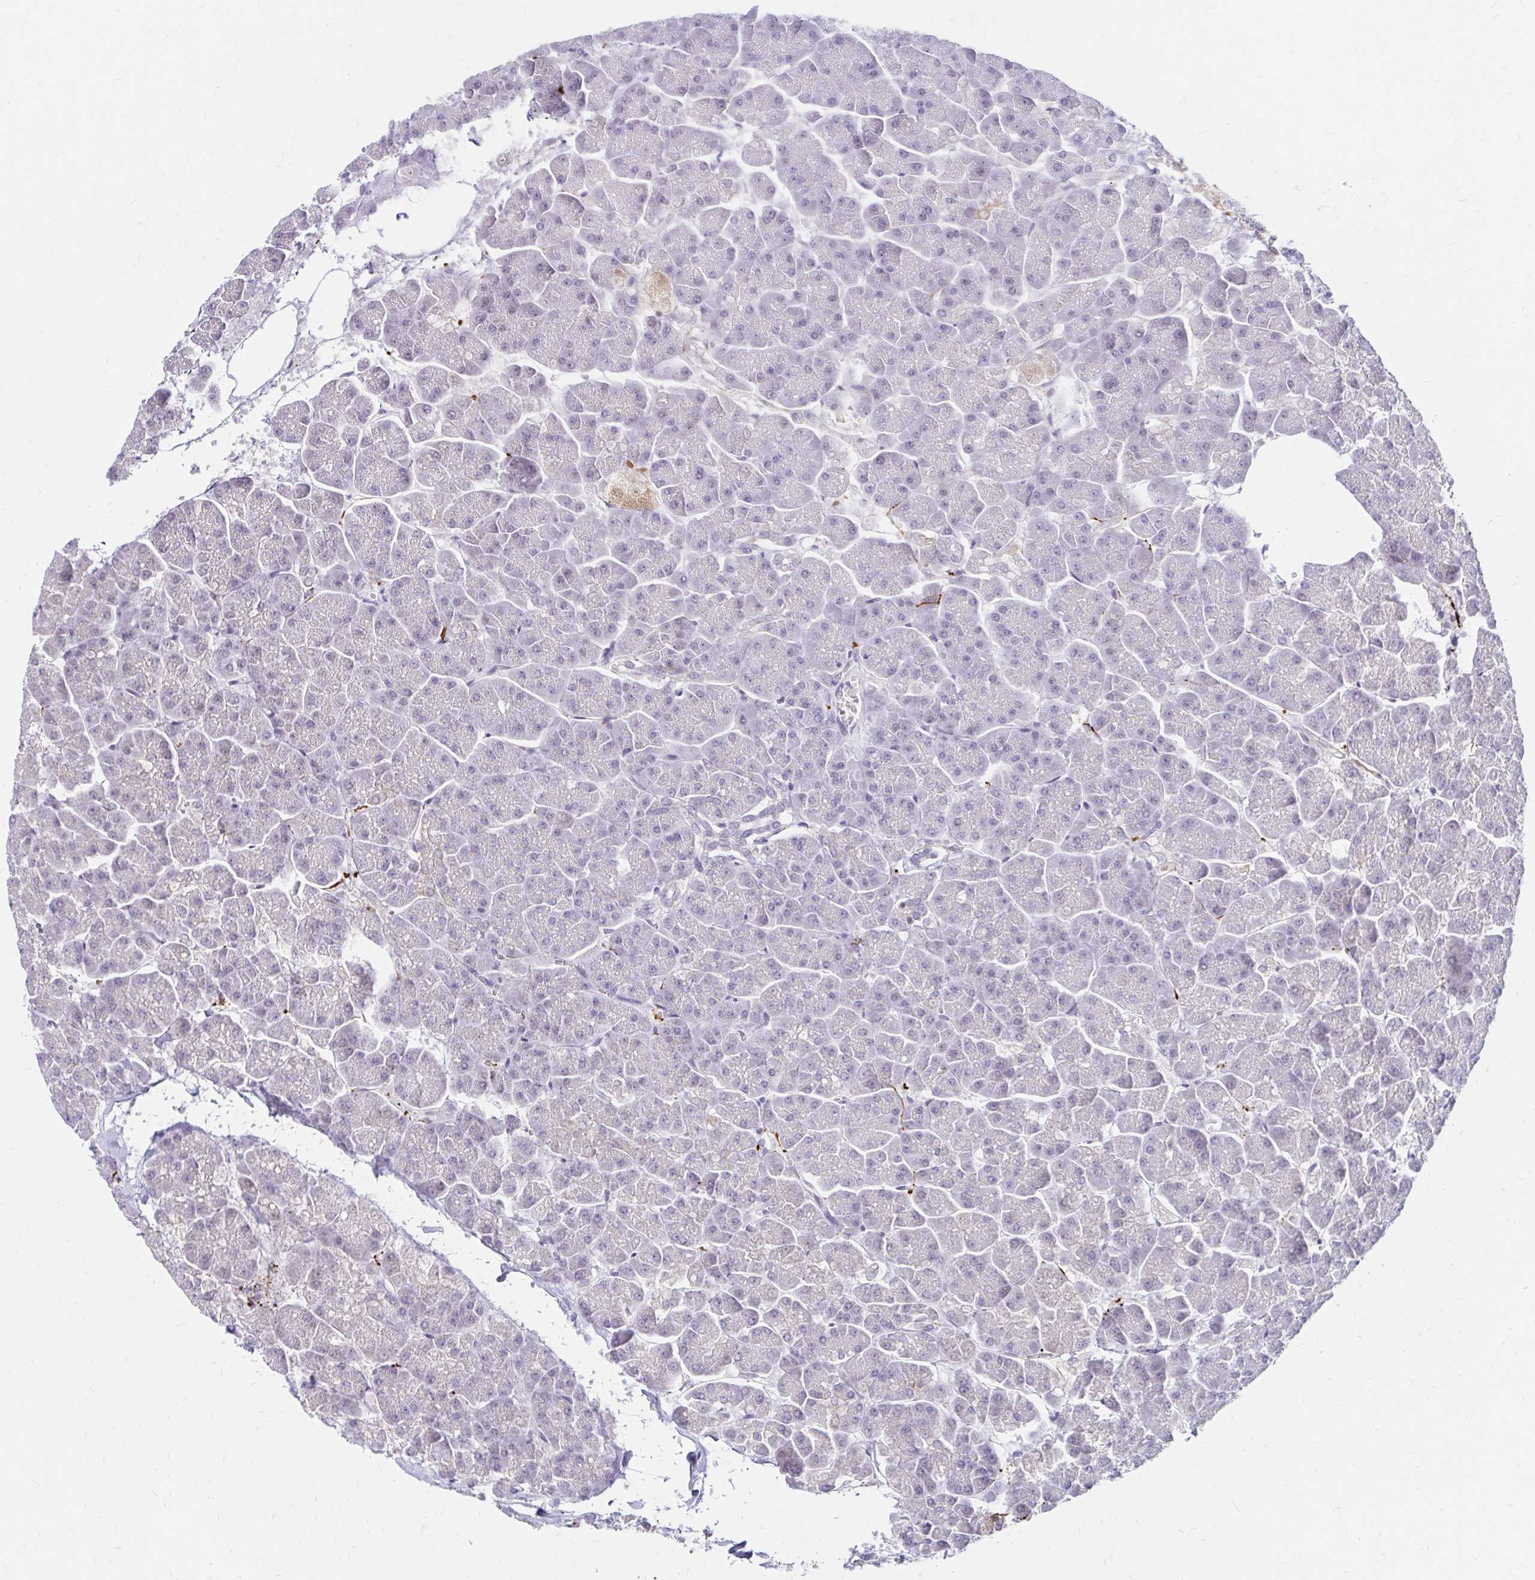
{"staining": {"intensity": "negative", "quantity": "none", "location": "none"}, "tissue": "pancreas", "cell_type": "Exocrine glandular cells", "image_type": "normal", "snomed": [{"axis": "morphology", "description": "Normal tissue, NOS"}, {"axis": "topography", "description": "Pancreas"}, {"axis": "topography", "description": "Peripheral nerve tissue"}], "caption": "The image shows no staining of exocrine glandular cells in benign pancreas. Brightfield microscopy of immunohistochemistry stained with DAB (brown) and hematoxylin (blue), captured at high magnification.", "gene": "GUCY1A1", "patient": {"sex": "male", "age": 54}}